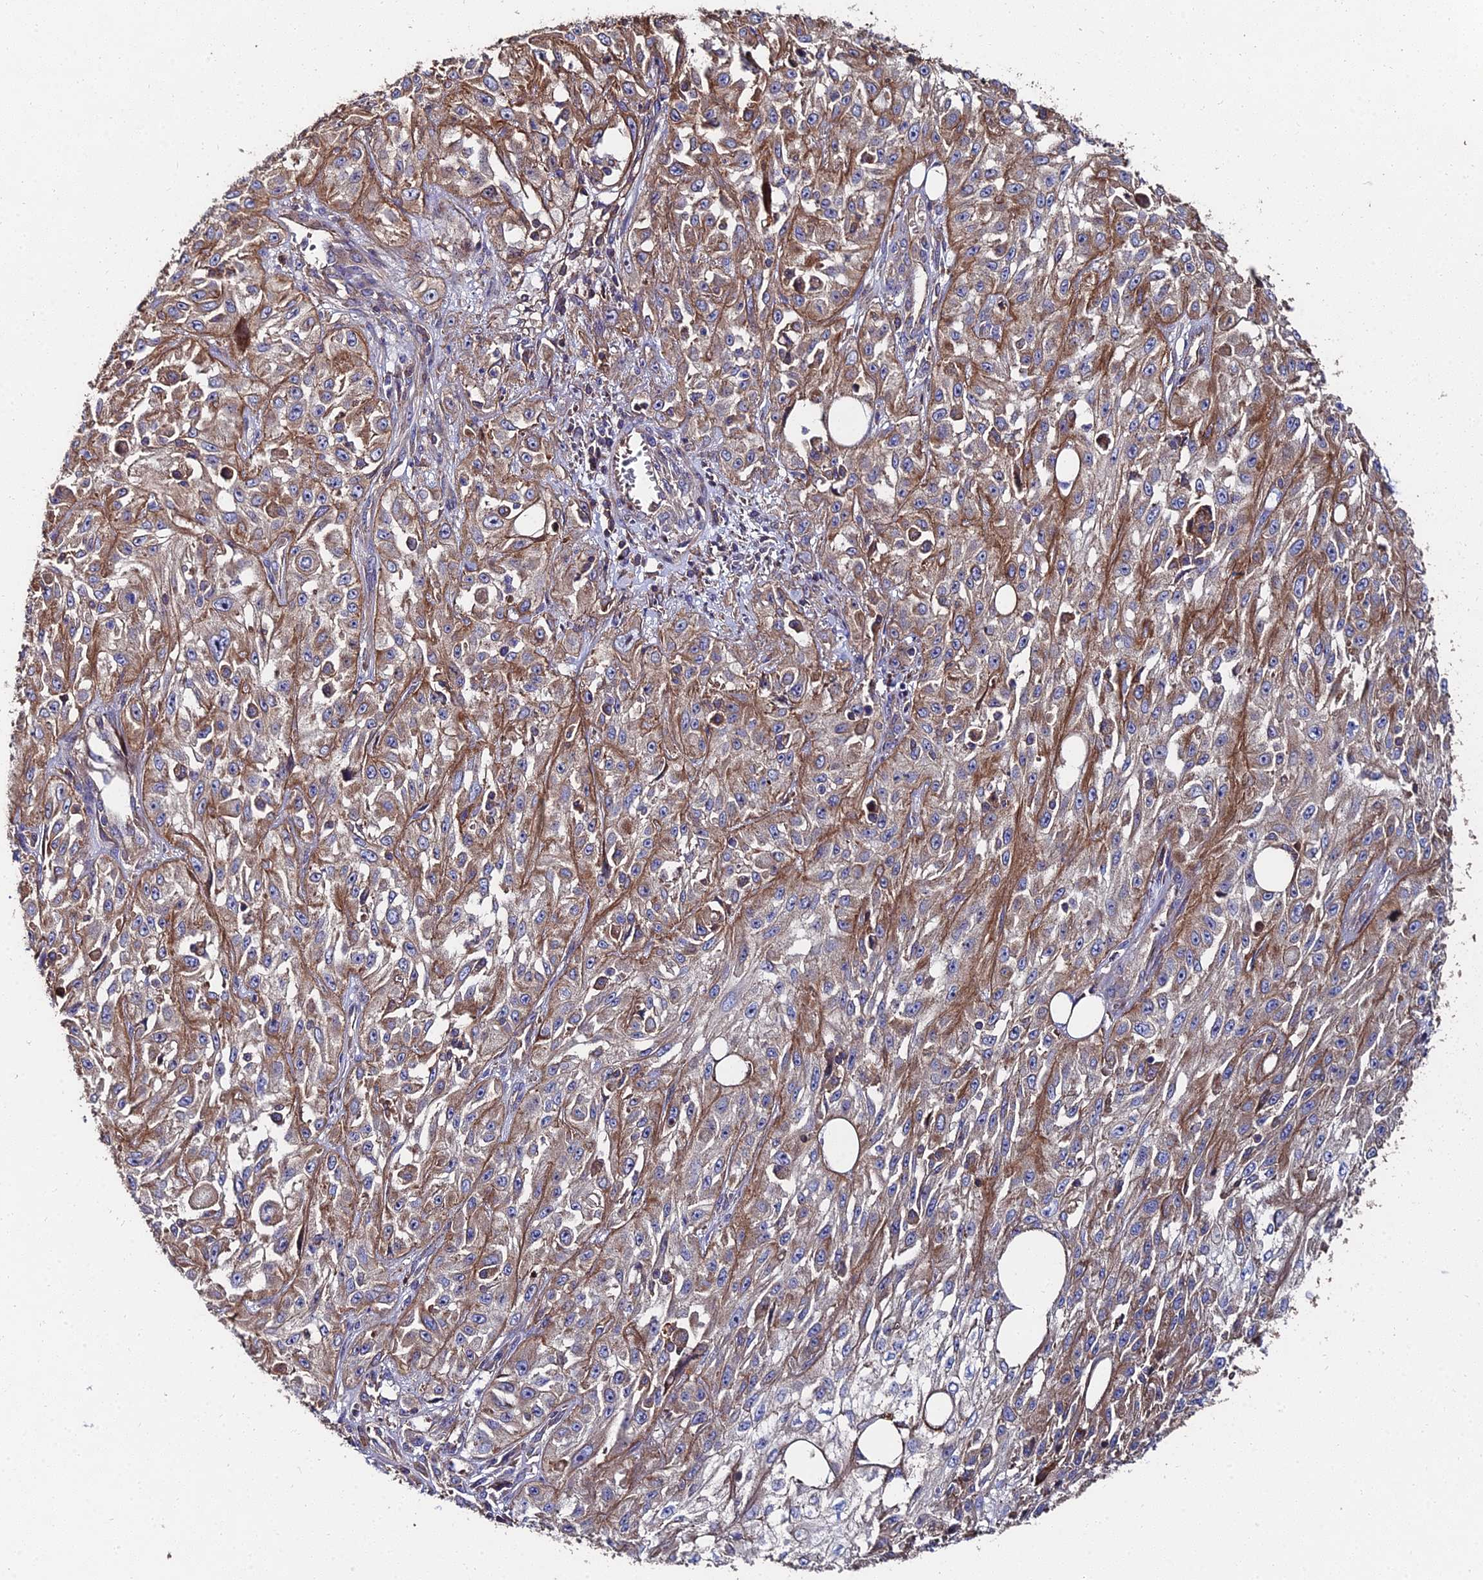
{"staining": {"intensity": "moderate", "quantity": "25%-75%", "location": "cytoplasmic/membranous"}, "tissue": "skin cancer", "cell_type": "Tumor cells", "image_type": "cancer", "snomed": [{"axis": "morphology", "description": "Squamous cell carcinoma, NOS"}, {"axis": "morphology", "description": "Squamous cell carcinoma, metastatic, NOS"}, {"axis": "topography", "description": "Skin"}, {"axis": "topography", "description": "Lymph node"}], "caption": "There is medium levels of moderate cytoplasmic/membranous staining in tumor cells of squamous cell carcinoma (skin), as demonstrated by immunohistochemical staining (brown color).", "gene": "EXT1", "patient": {"sex": "male", "age": 75}}